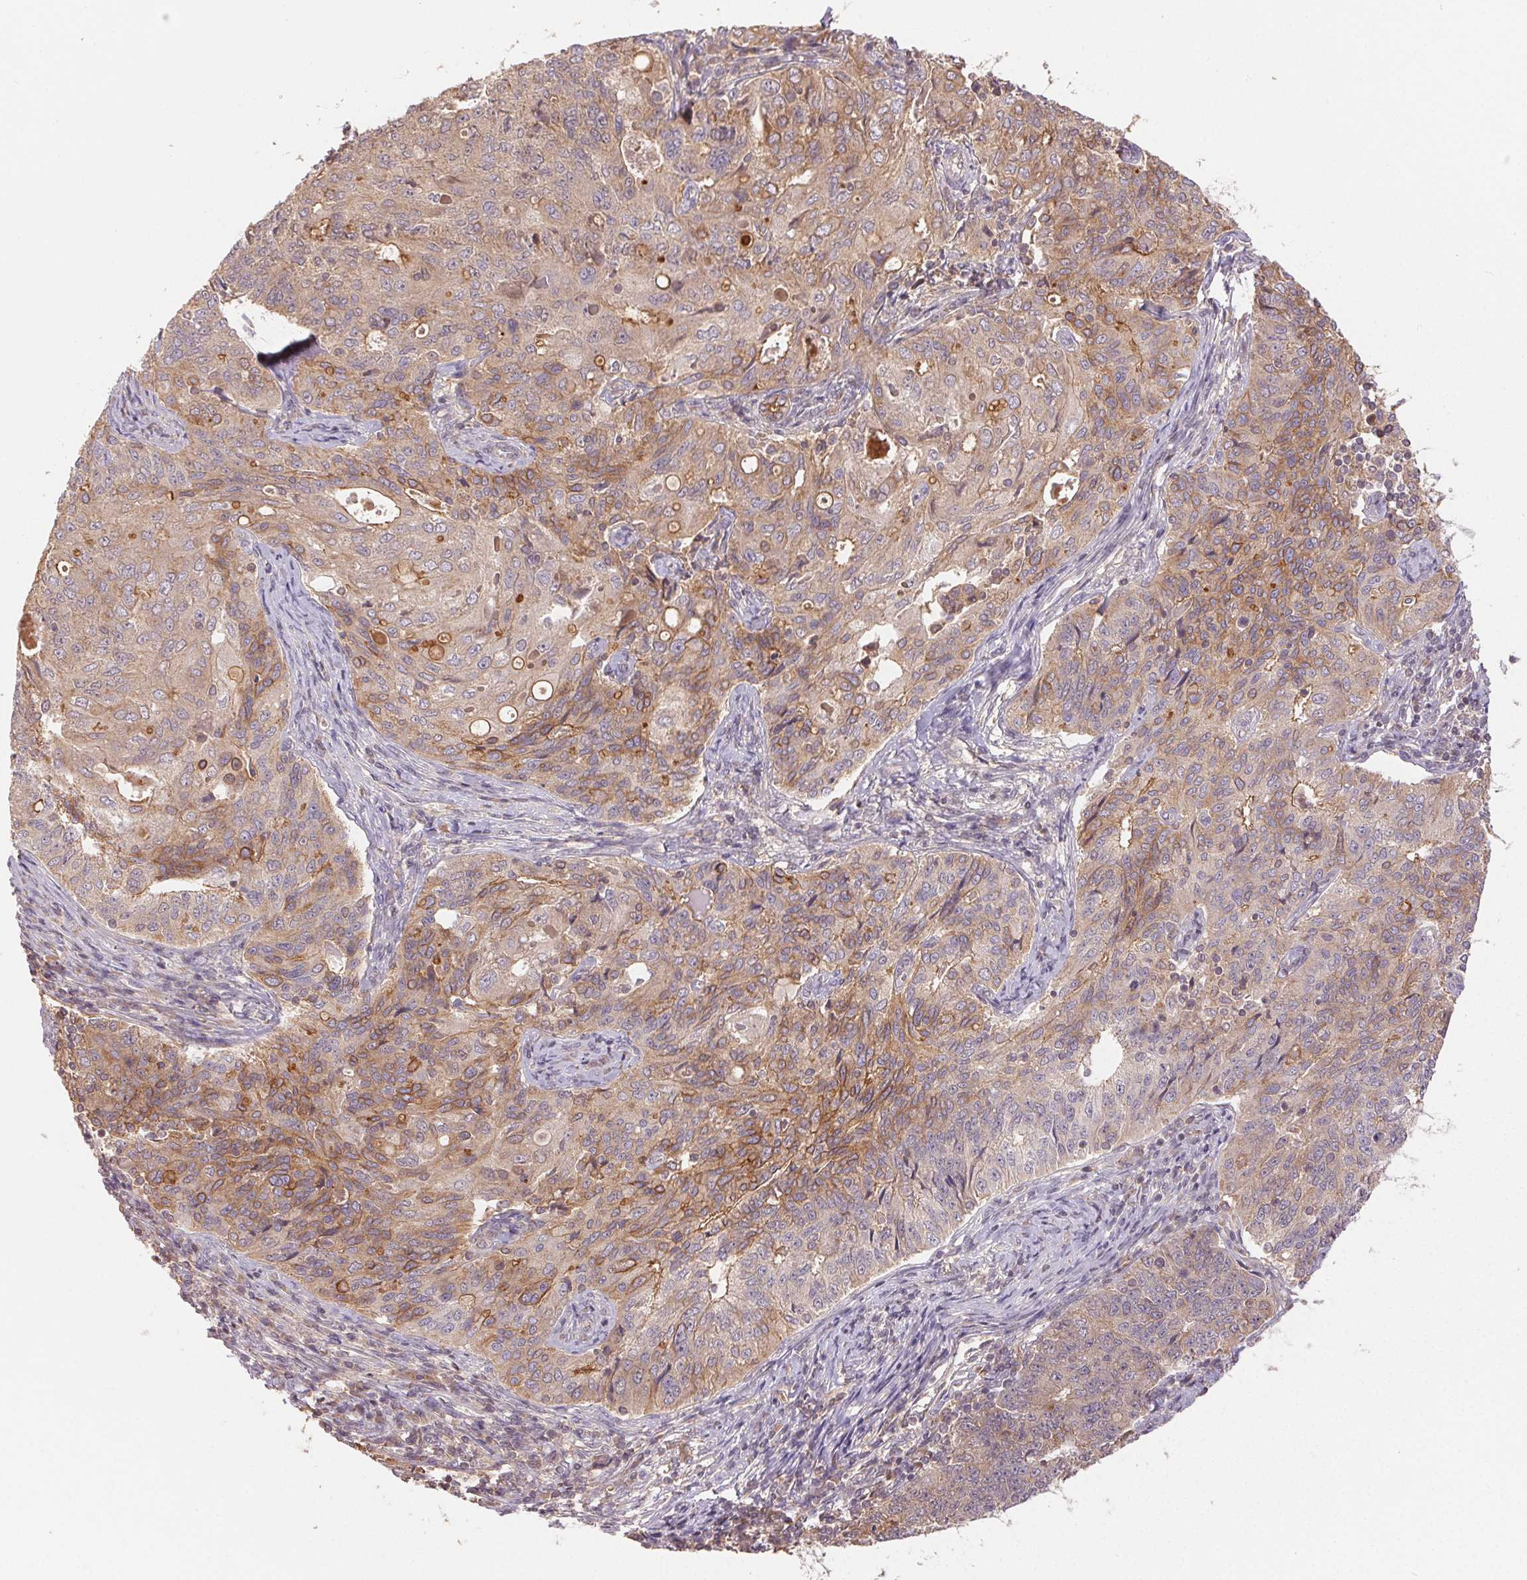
{"staining": {"intensity": "moderate", "quantity": "<25%", "location": "cytoplasmic/membranous"}, "tissue": "endometrial cancer", "cell_type": "Tumor cells", "image_type": "cancer", "snomed": [{"axis": "morphology", "description": "Adenocarcinoma, NOS"}, {"axis": "topography", "description": "Endometrium"}], "caption": "This micrograph reveals endometrial cancer stained with immunohistochemistry to label a protein in brown. The cytoplasmic/membranous of tumor cells show moderate positivity for the protein. Nuclei are counter-stained blue.", "gene": "MAPKAPK2", "patient": {"sex": "female", "age": 43}}